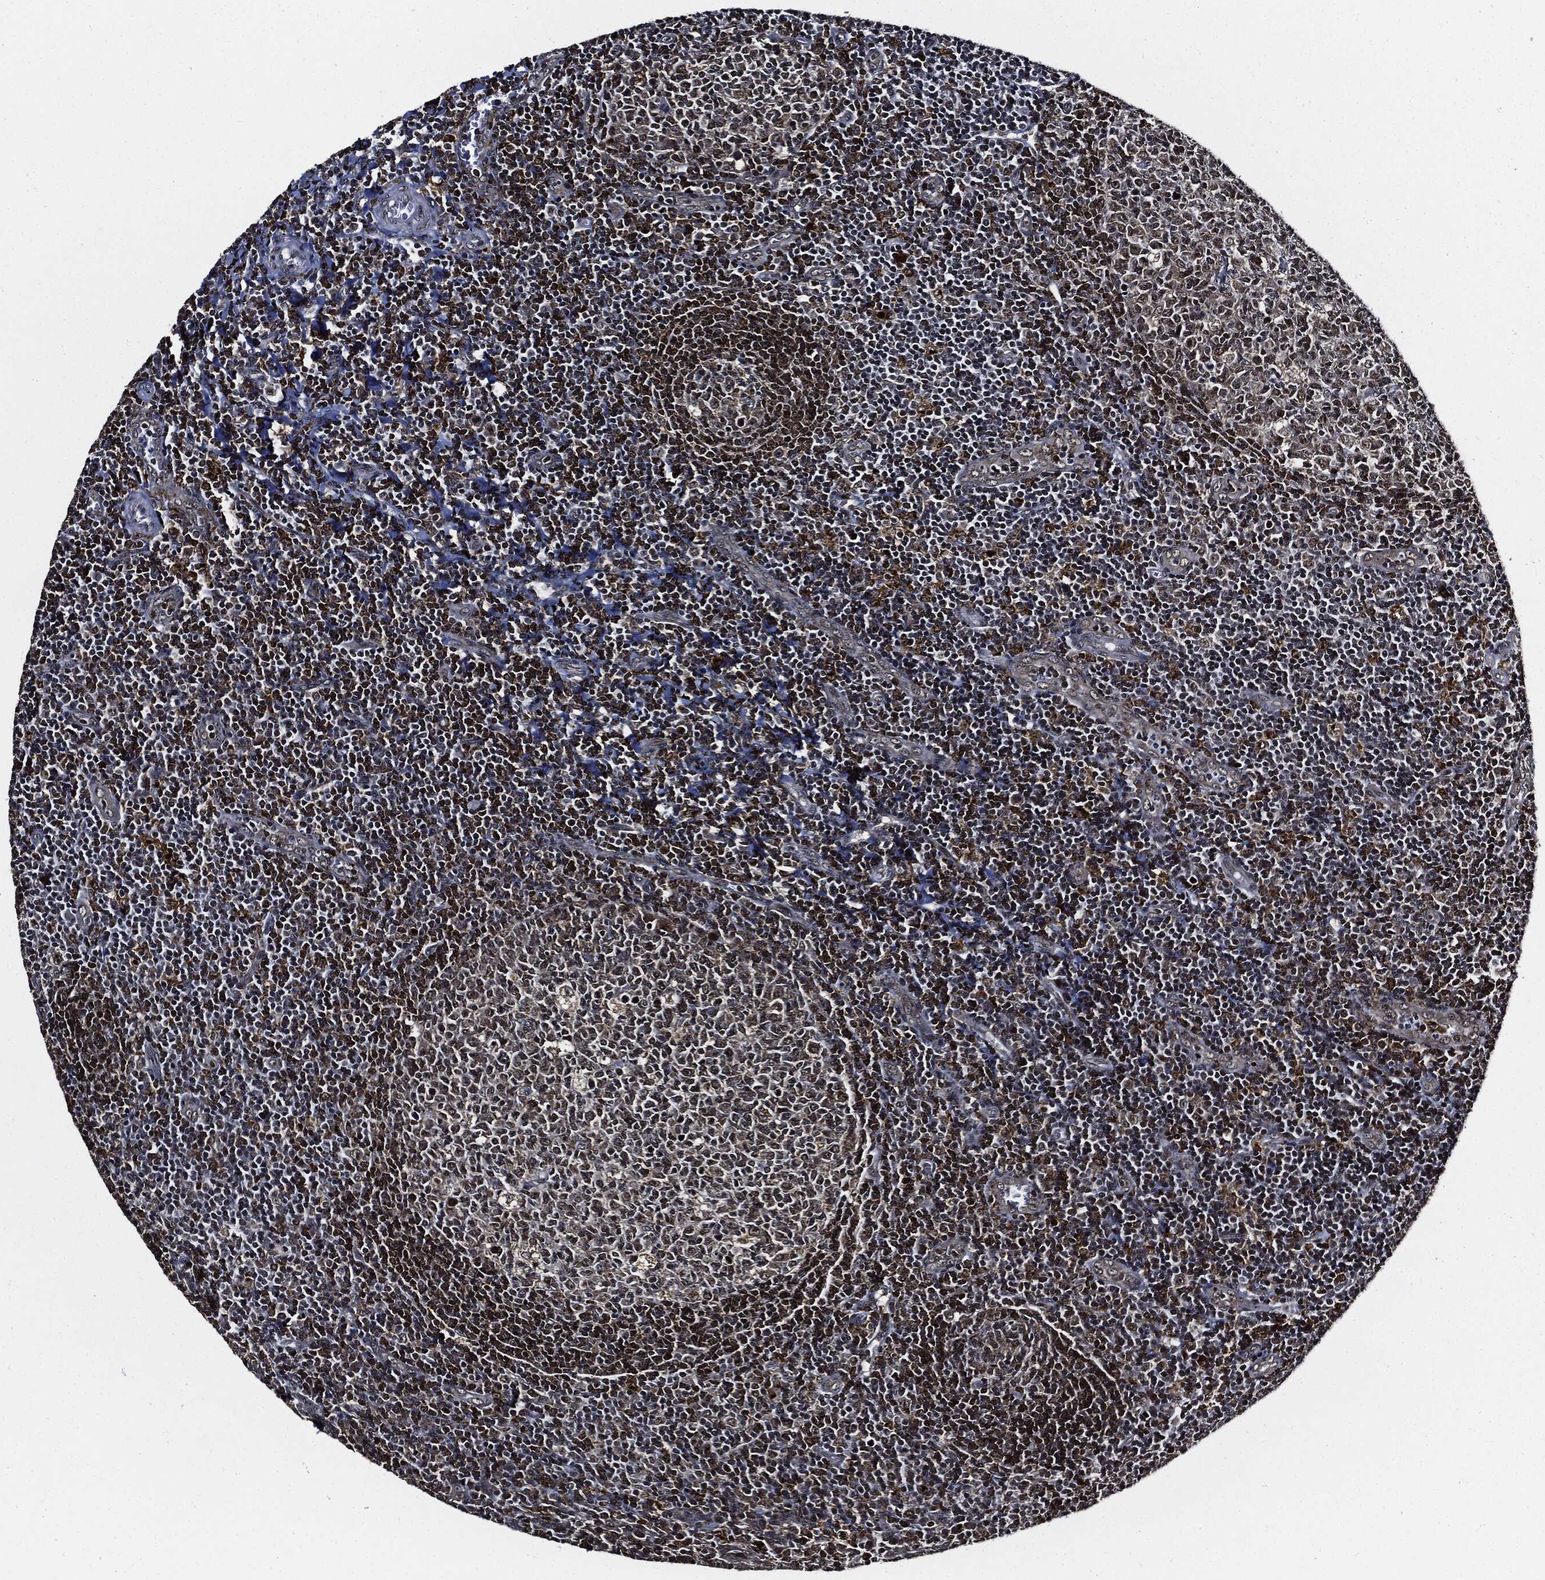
{"staining": {"intensity": "moderate", "quantity": "25%-75%", "location": "cytoplasmic/membranous,nuclear"}, "tissue": "tonsil", "cell_type": "Germinal center cells", "image_type": "normal", "snomed": [{"axis": "morphology", "description": "Normal tissue, NOS"}, {"axis": "topography", "description": "Tonsil"}], "caption": "Approximately 25%-75% of germinal center cells in benign tonsil exhibit moderate cytoplasmic/membranous,nuclear protein expression as visualized by brown immunohistochemical staining.", "gene": "SUGT1", "patient": {"sex": "female", "age": 13}}